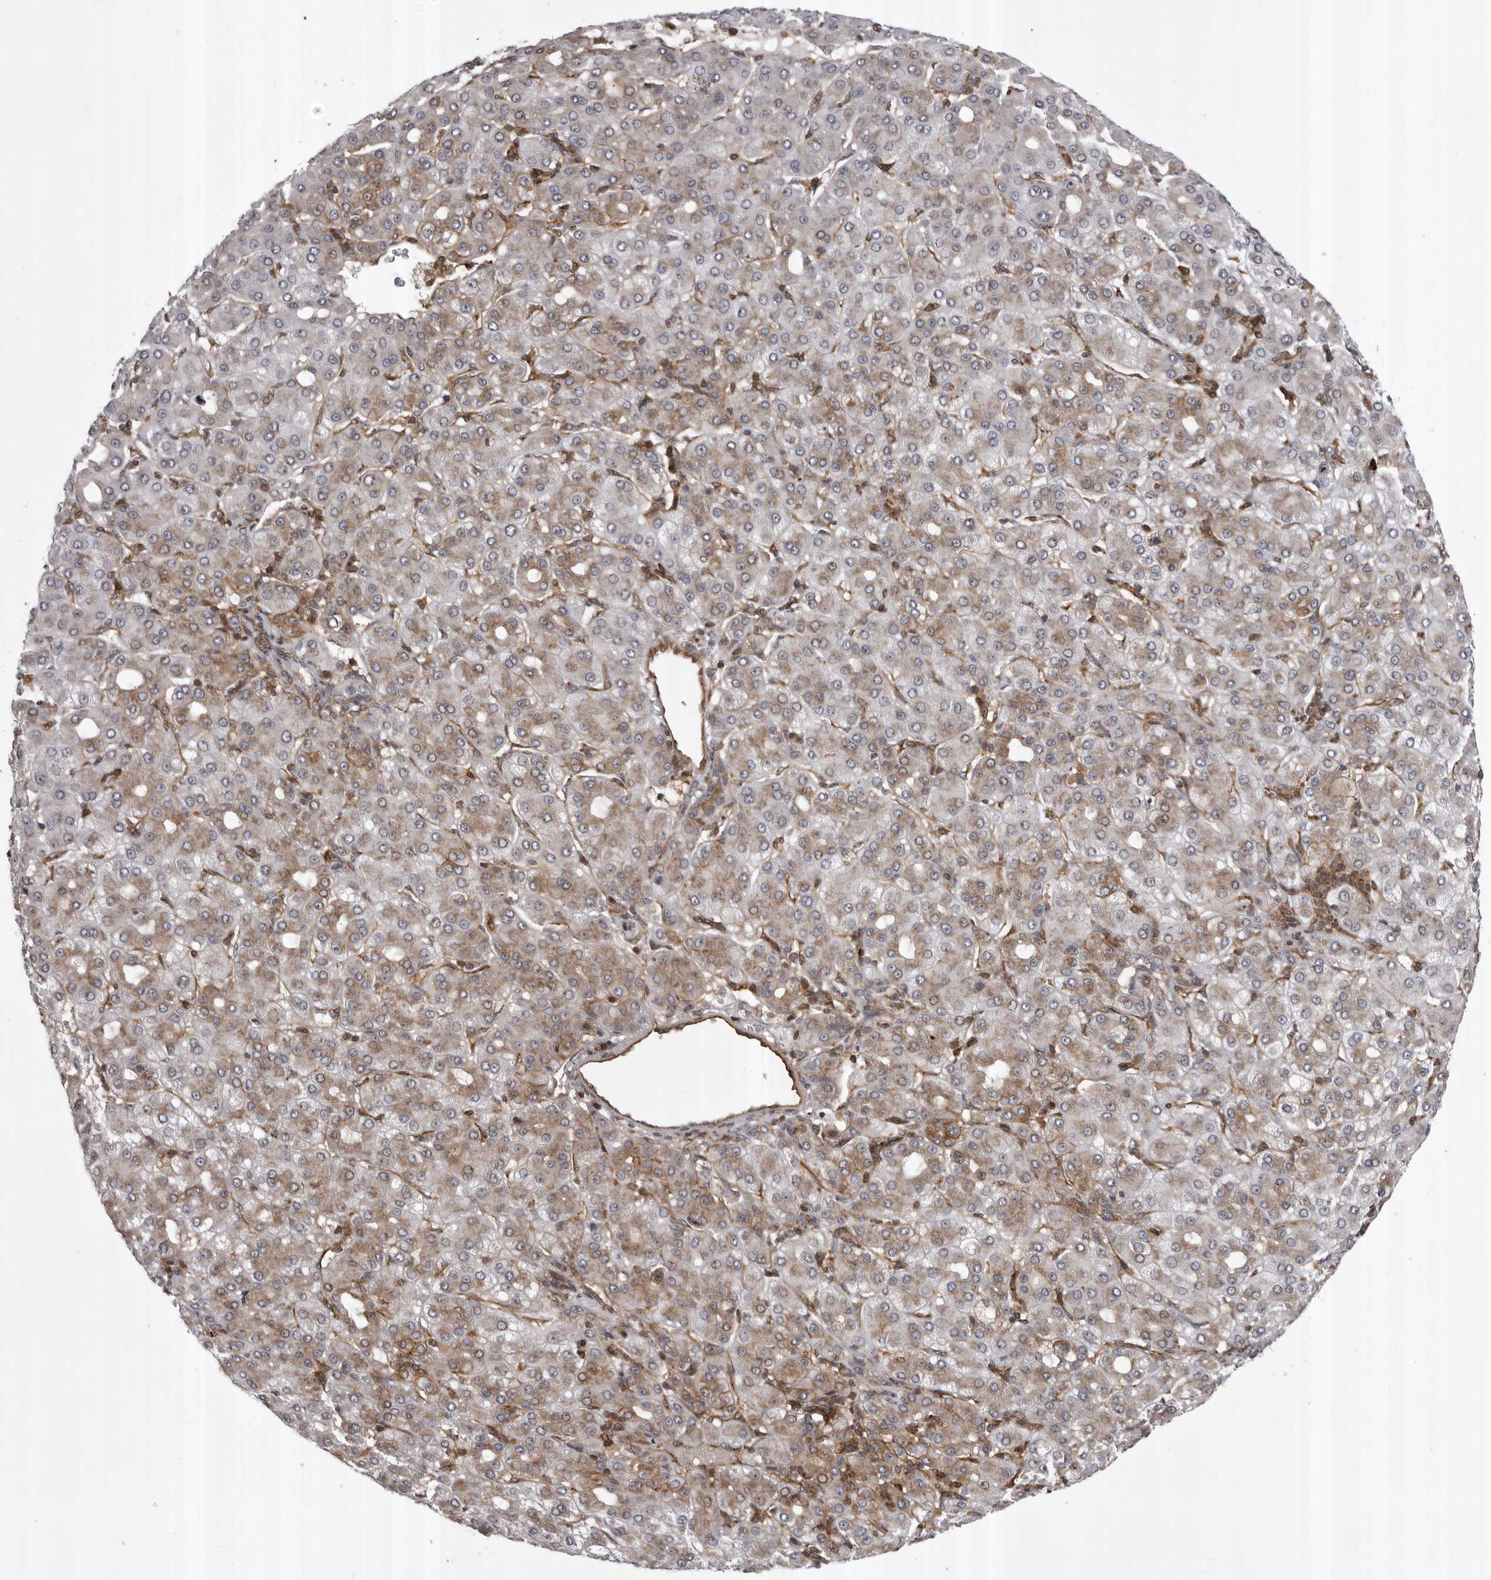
{"staining": {"intensity": "weak", "quantity": "25%-75%", "location": "cytoplasmic/membranous"}, "tissue": "liver cancer", "cell_type": "Tumor cells", "image_type": "cancer", "snomed": [{"axis": "morphology", "description": "Carcinoma, Hepatocellular, NOS"}, {"axis": "topography", "description": "Liver"}], "caption": "Immunohistochemistry staining of liver hepatocellular carcinoma, which exhibits low levels of weak cytoplasmic/membranous expression in approximately 25%-75% of tumor cells indicating weak cytoplasmic/membranous protein staining. The staining was performed using DAB (3,3'-diaminobenzidine) (brown) for protein detection and nuclei were counterstained in hematoxylin (blue).", "gene": "ABL1", "patient": {"sex": "male", "age": 65}}